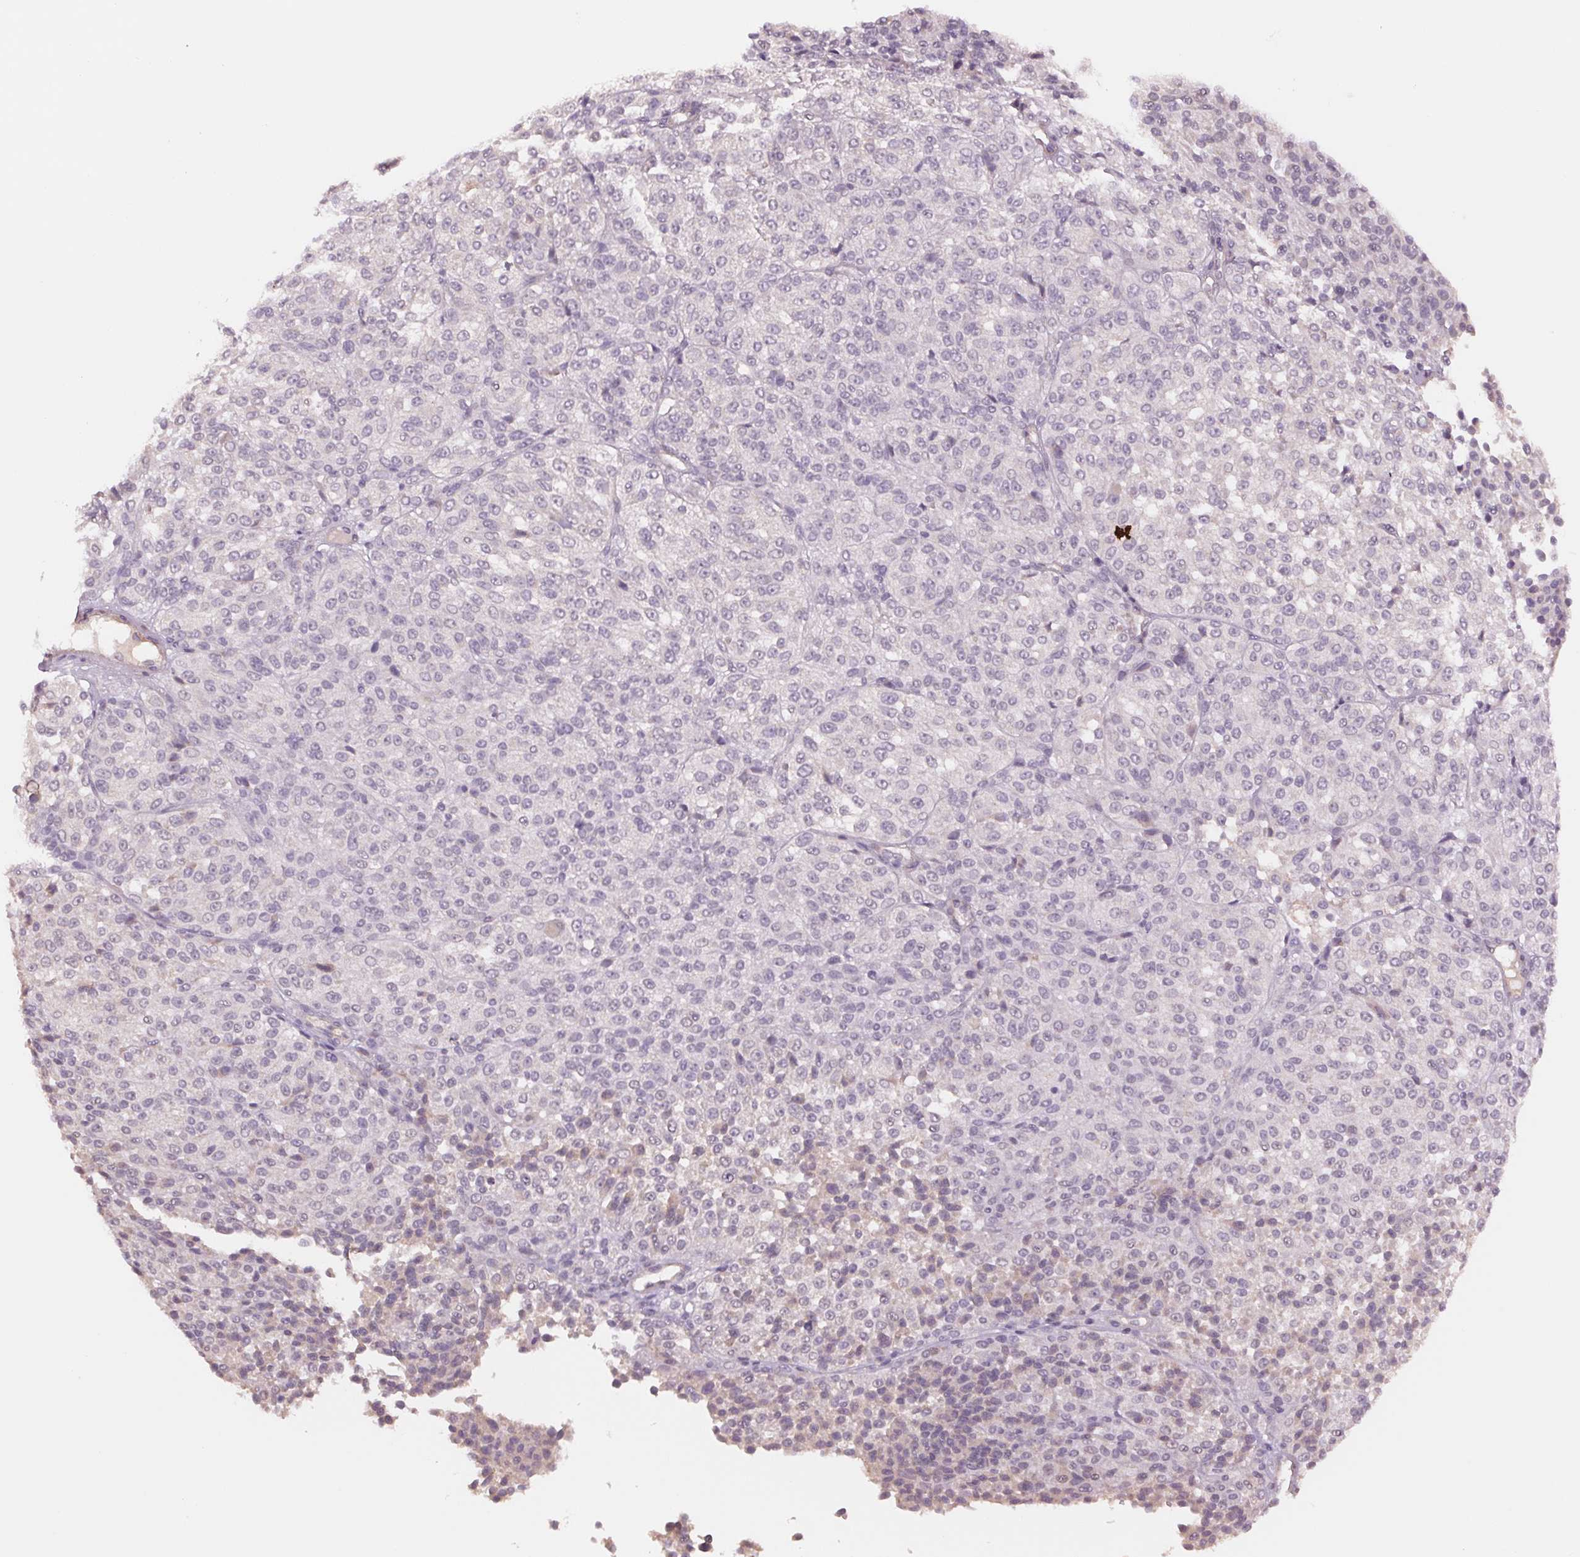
{"staining": {"intensity": "negative", "quantity": "none", "location": "none"}, "tissue": "melanoma", "cell_type": "Tumor cells", "image_type": "cancer", "snomed": [{"axis": "morphology", "description": "Malignant melanoma, Metastatic site"}, {"axis": "topography", "description": "Brain"}], "caption": "Melanoma stained for a protein using IHC demonstrates no expression tumor cells.", "gene": "PPIA", "patient": {"sex": "female", "age": 56}}